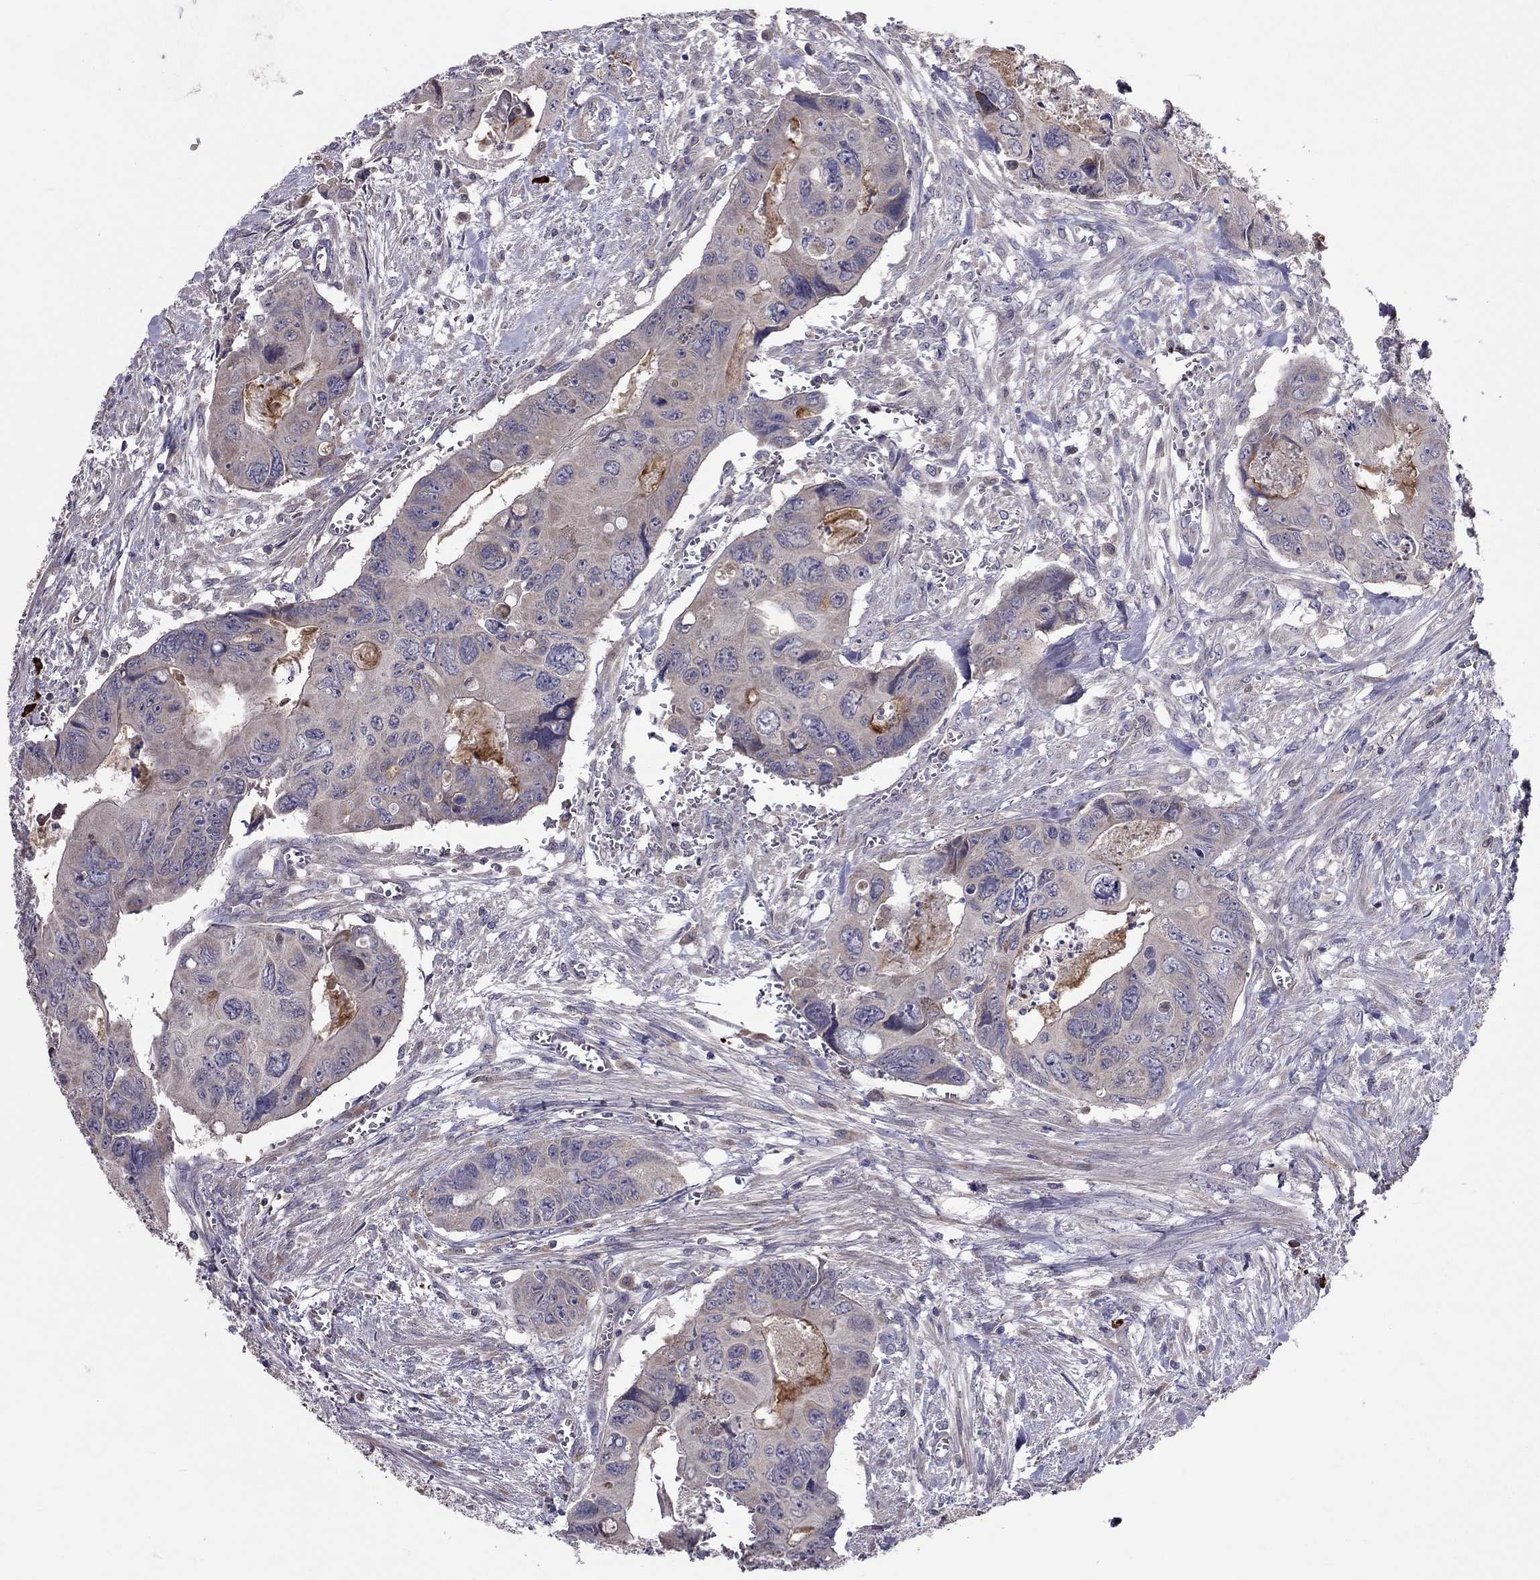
{"staining": {"intensity": "weak", "quantity": "<25%", "location": "cytoplasmic/membranous"}, "tissue": "colorectal cancer", "cell_type": "Tumor cells", "image_type": "cancer", "snomed": [{"axis": "morphology", "description": "Adenocarcinoma, NOS"}, {"axis": "topography", "description": "Rectum"}], "caption": "The image shows no staining of tumor cells in colorectal cancer (adenocarcinoma). The staining was performed using DAB to visualize the protein expression in brown, while the nuclei were stained in blue with hematoxylin (Magnification: 20x).", "gene": "PIK3CG", "patient": {"sex": "male", "age": 62}}